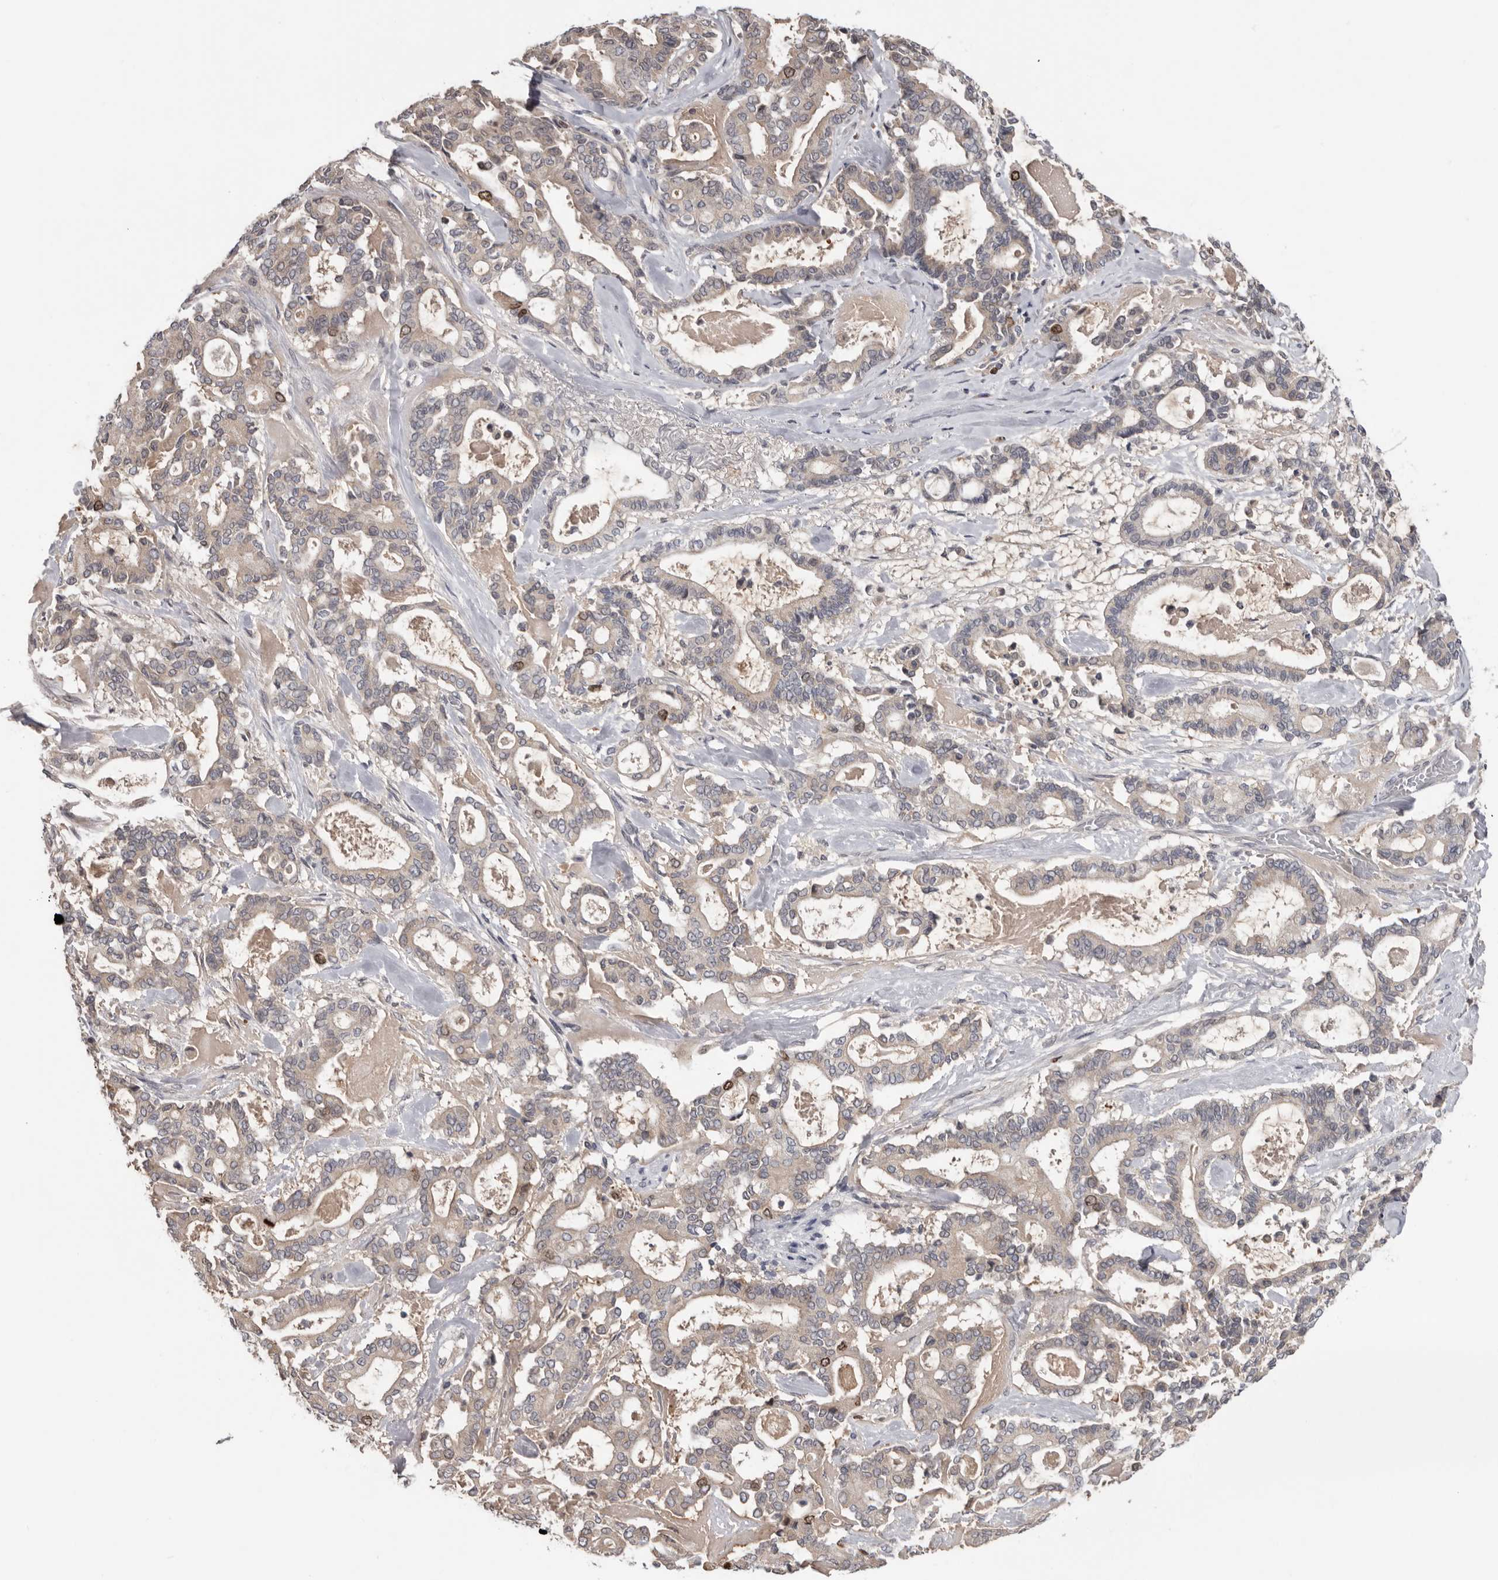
{"staining": {"intensity": "moderate", "quantity": "<25%", "location": "nuclear"}, "tissue": "pancreatic cancer", "cell_type": "Tumor cells", "image_type": "cancer", "snomed": [{"axis": "morphology", "description": "Adenocarcinoma, NOS"}, {"axis": "topography", "description": "Pancreas"}], "caption": "A brown stain highlights moderate nuclear staining of a protein in human pancreatic cancer tumor cells. (brown staining indicates protein expression, while blue staining denotes nuclei).", "gene": "CDCA8", "patient": {"sex": "male", "age": 63}}